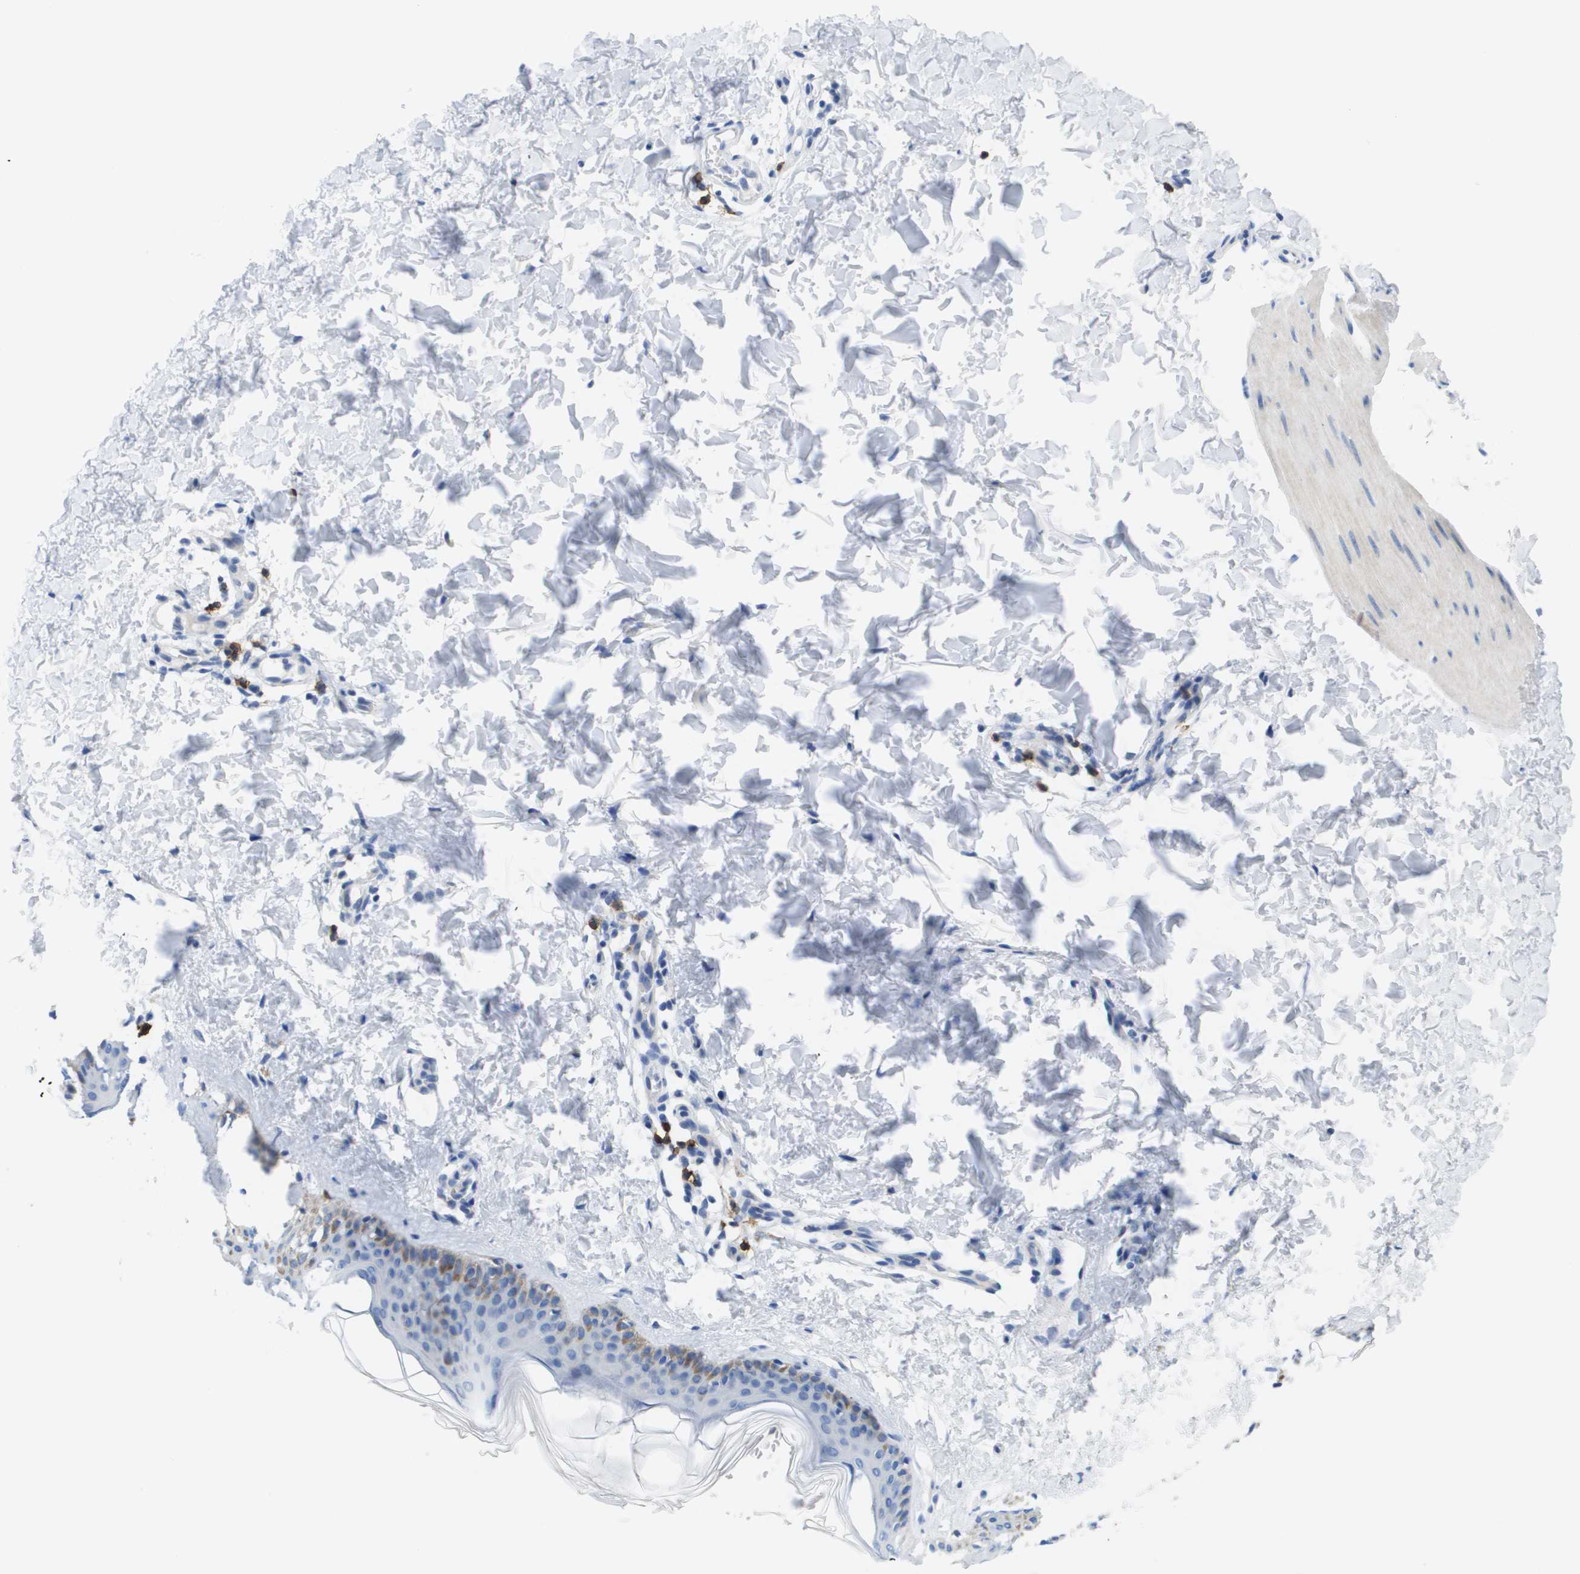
{"staining": {"intensity": "negative", "quantity": "none", "location": "none"}, "tissue": "skin", "cell_type": "Fibroblasts", "image_type": "normal", "snomed": [{"axis": "morphology", "description": "Normal tissue, NOS"}, {"axis": "topography", "description": "Skin"}], "caption": "IHC photomicrograph of normal skin: human skin stained with DAB (3,3'-diaminobenzidine) exhibits no significant protein positivity in fibroblasts.", "gene": "MS4A1", "patient": {"sex": "female", "age": 41}}